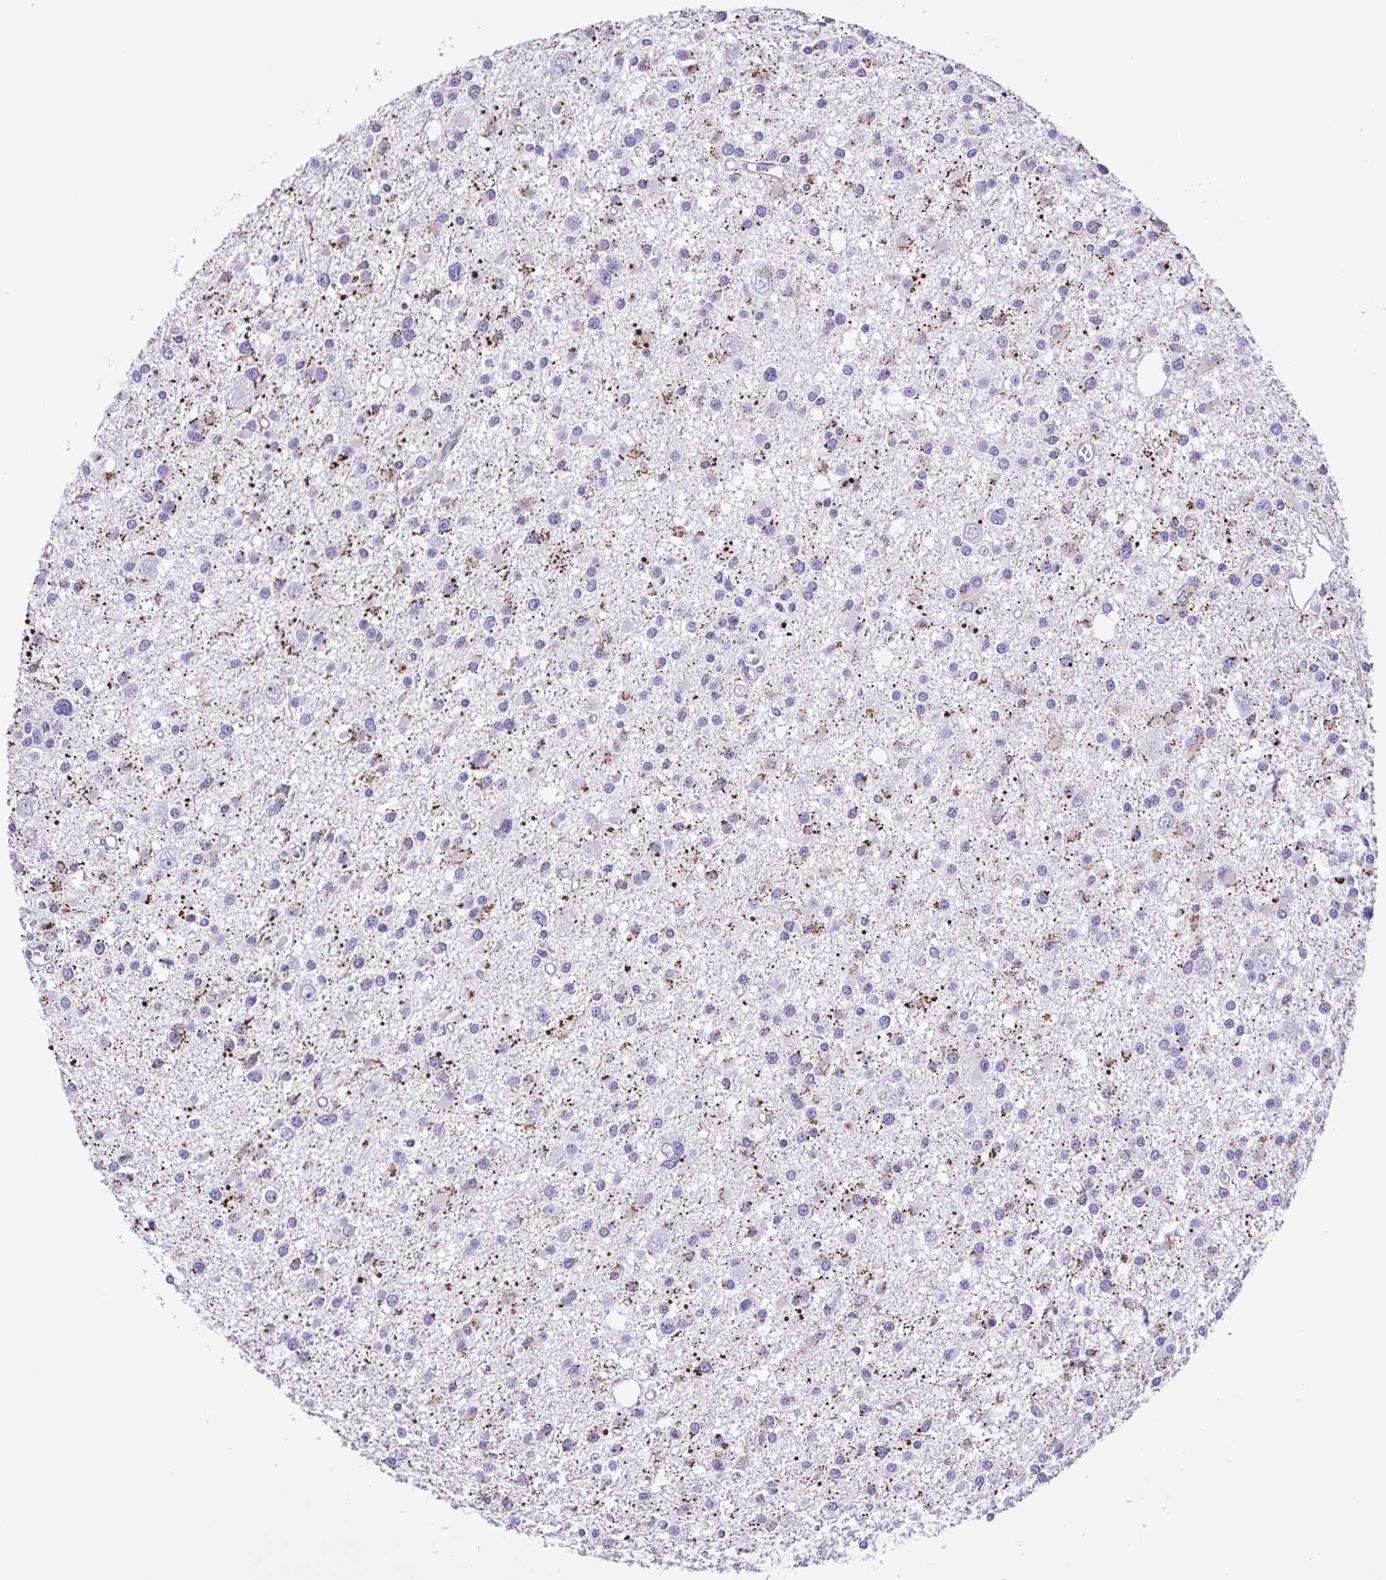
{"staining": {"intensity": "moderate", "quantity": "<25%", "location": "cytoplasmic/membranous"}, "tissue": "glioma", "cell_type": "Tumor cells", "image_type": "cancer", "snomed": [{"axis": "morphology", "description": "Glioma, malignant, High grade"}, {"axis": "topography", "description": "Brain"}], "caption": "Protein expression analysis of glioma reveals moderate cytoplasmic/membranous expression in about <25% of tumor cells.", "gene": "ISM2", "patient": {"sex": "male", "age": 54}}